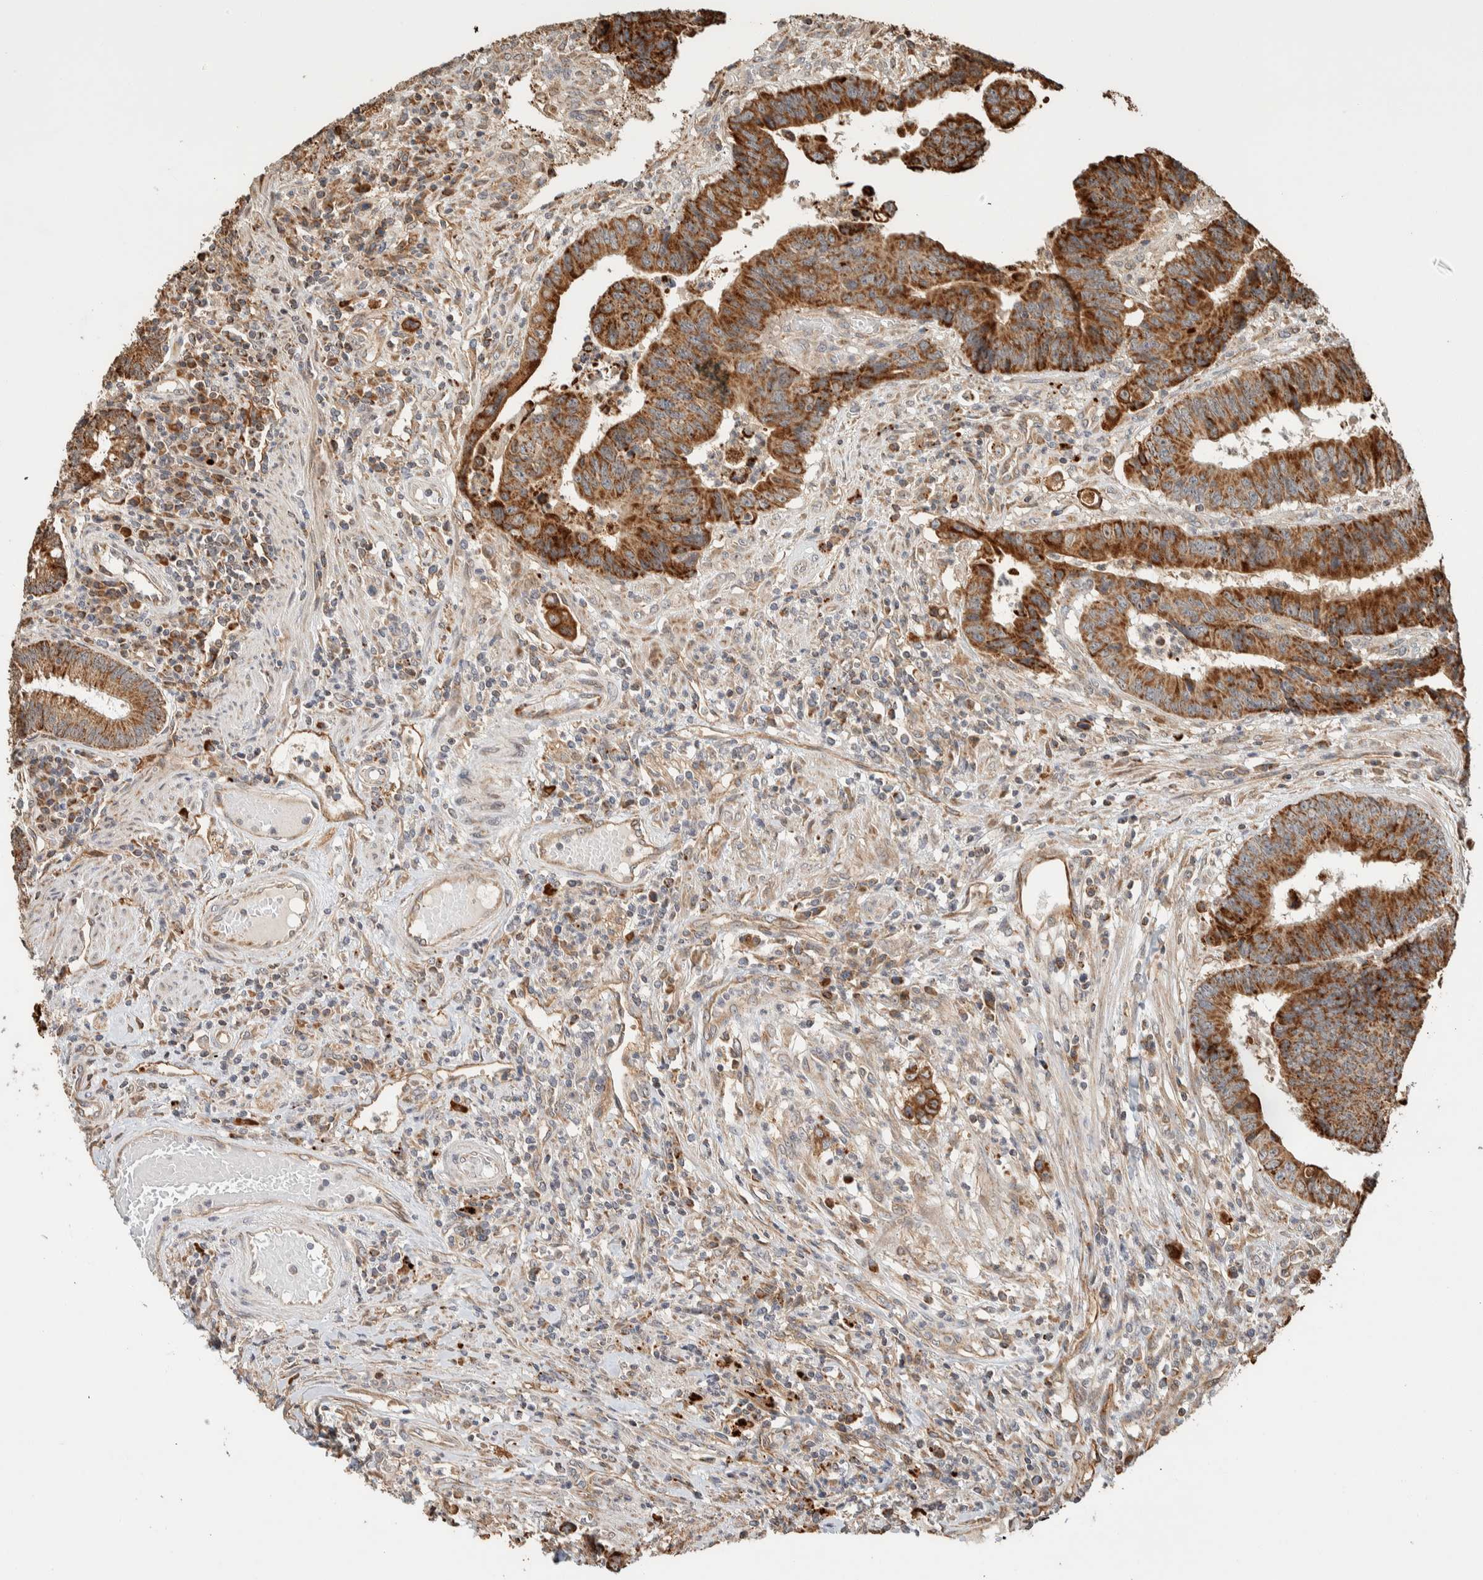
{"staining": {"intensity": "strong", "quantity": ">75%", "location": "cytoplasmic/membranous"}, "tissue": "colorectal cancer", "cell_type": "Tumor cells", "image_type": "cancer", "snomed": [{"axis": "morphology", "description": "Adenocarcinoma, NOS"}, {"axis": "topography", "description": "Rectum"}], "caption": "Brown immunohistochemical staining in colorectal cancer (adenocarcinoma) reveals strong cytoplasmic/membranous expression in approximately >75% of tumor cells.", "gene": "KIF9", "patient": {"sex": "male", "age": 84}}